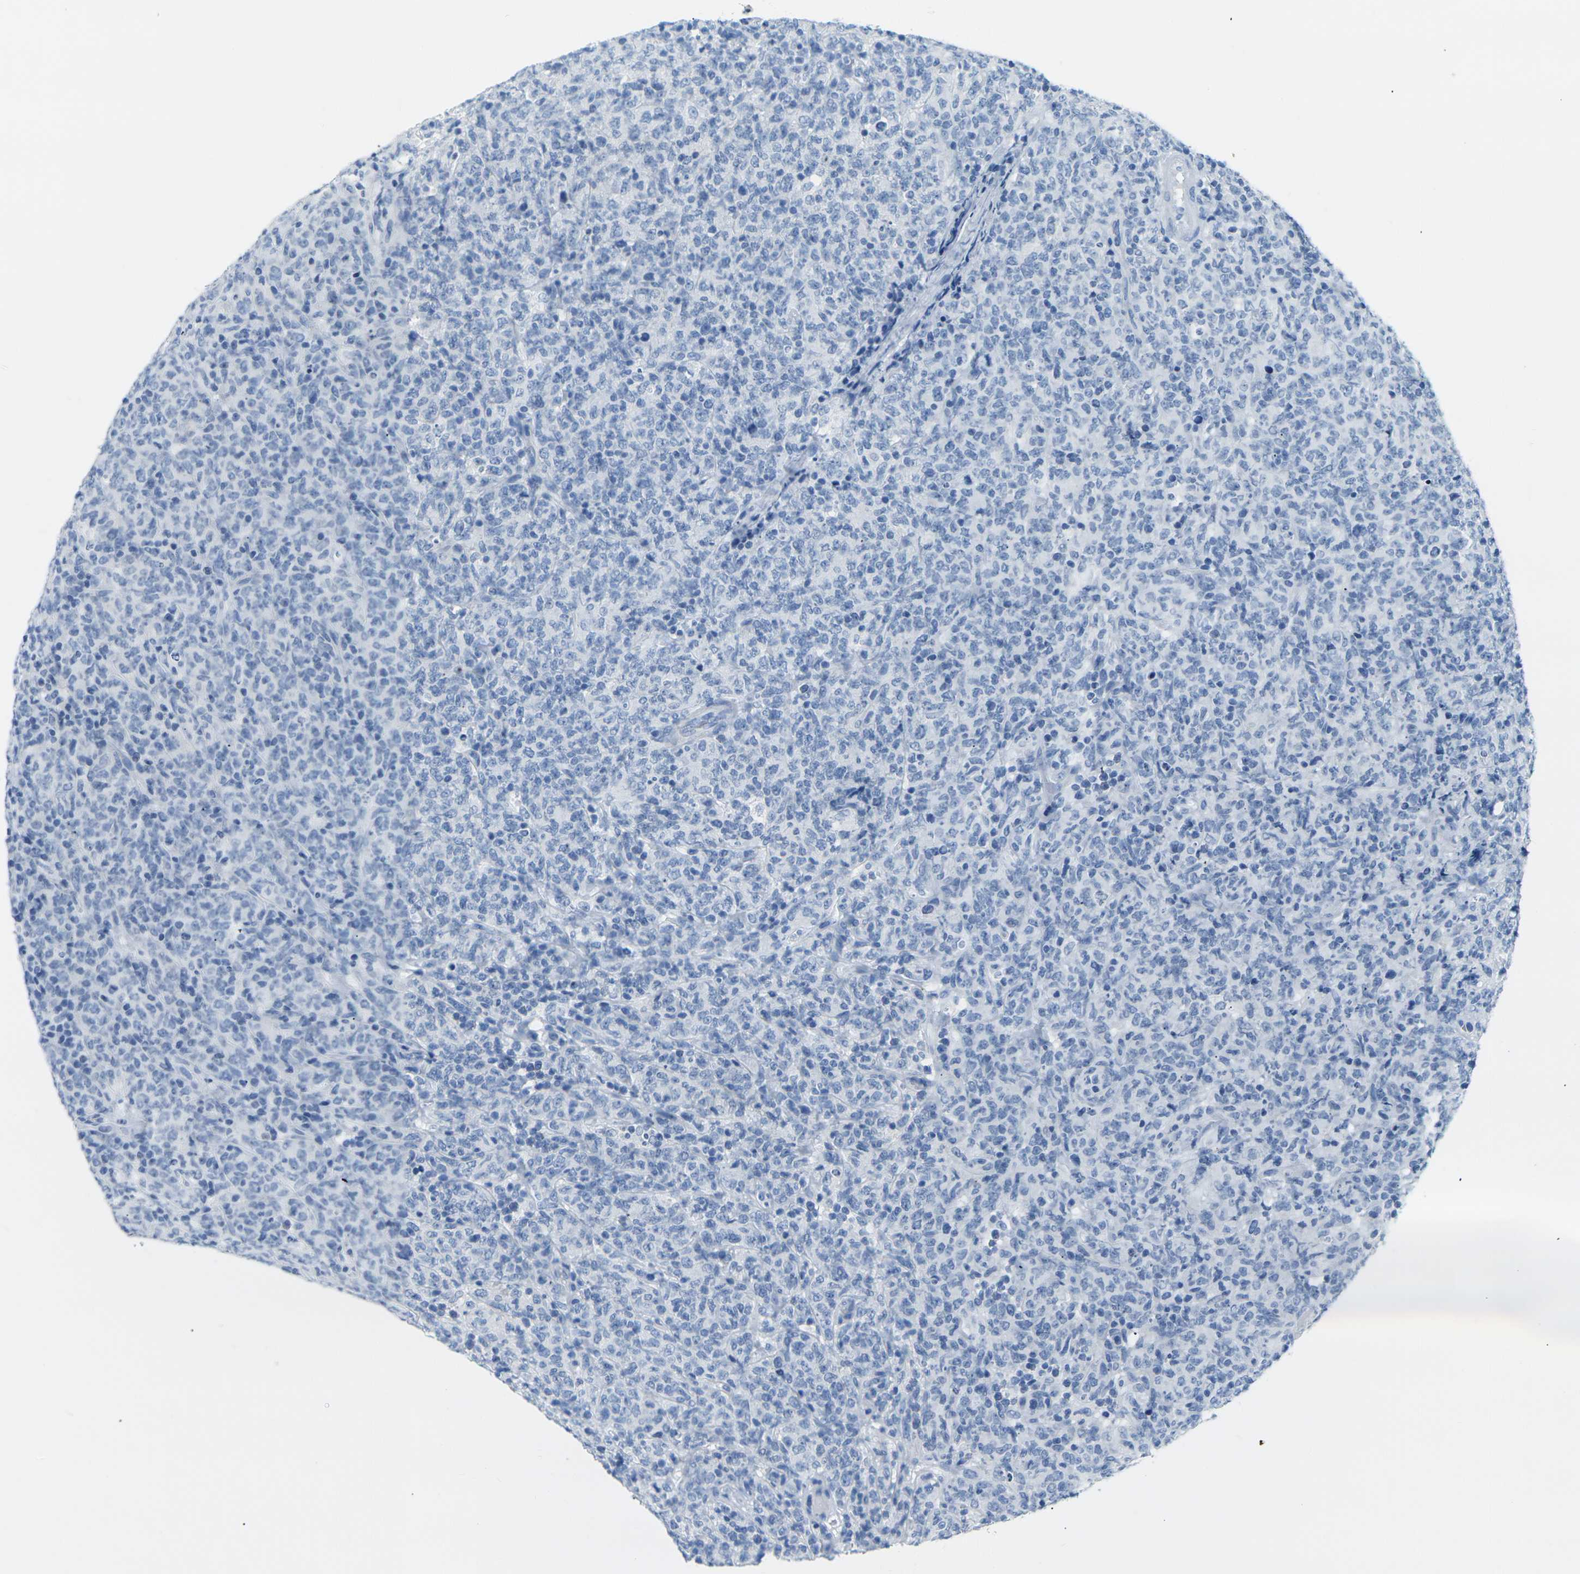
{"staining": {"intensity": "negative", "quantity": "none", "location": "none"}, "tissue": "lymphoma", "cell_type": "Tumor cells", "image_type": "cancer", "snomed": [{"axis": "morphology", "description": "Malignant lymphoma, non-Hodgkin's type, High grade"}, {"axis": "topography", "description": "Tonsil"}], "caption": "DAB (3,3'-diaminobenzidine) immunohistochemical staining of human high-grade malignant lymphoma, non-Hodgkin's type shows no significant expression in tumor cells.", "gene": "CLDN7", "patient": {"sex": "female", "age": 36}}